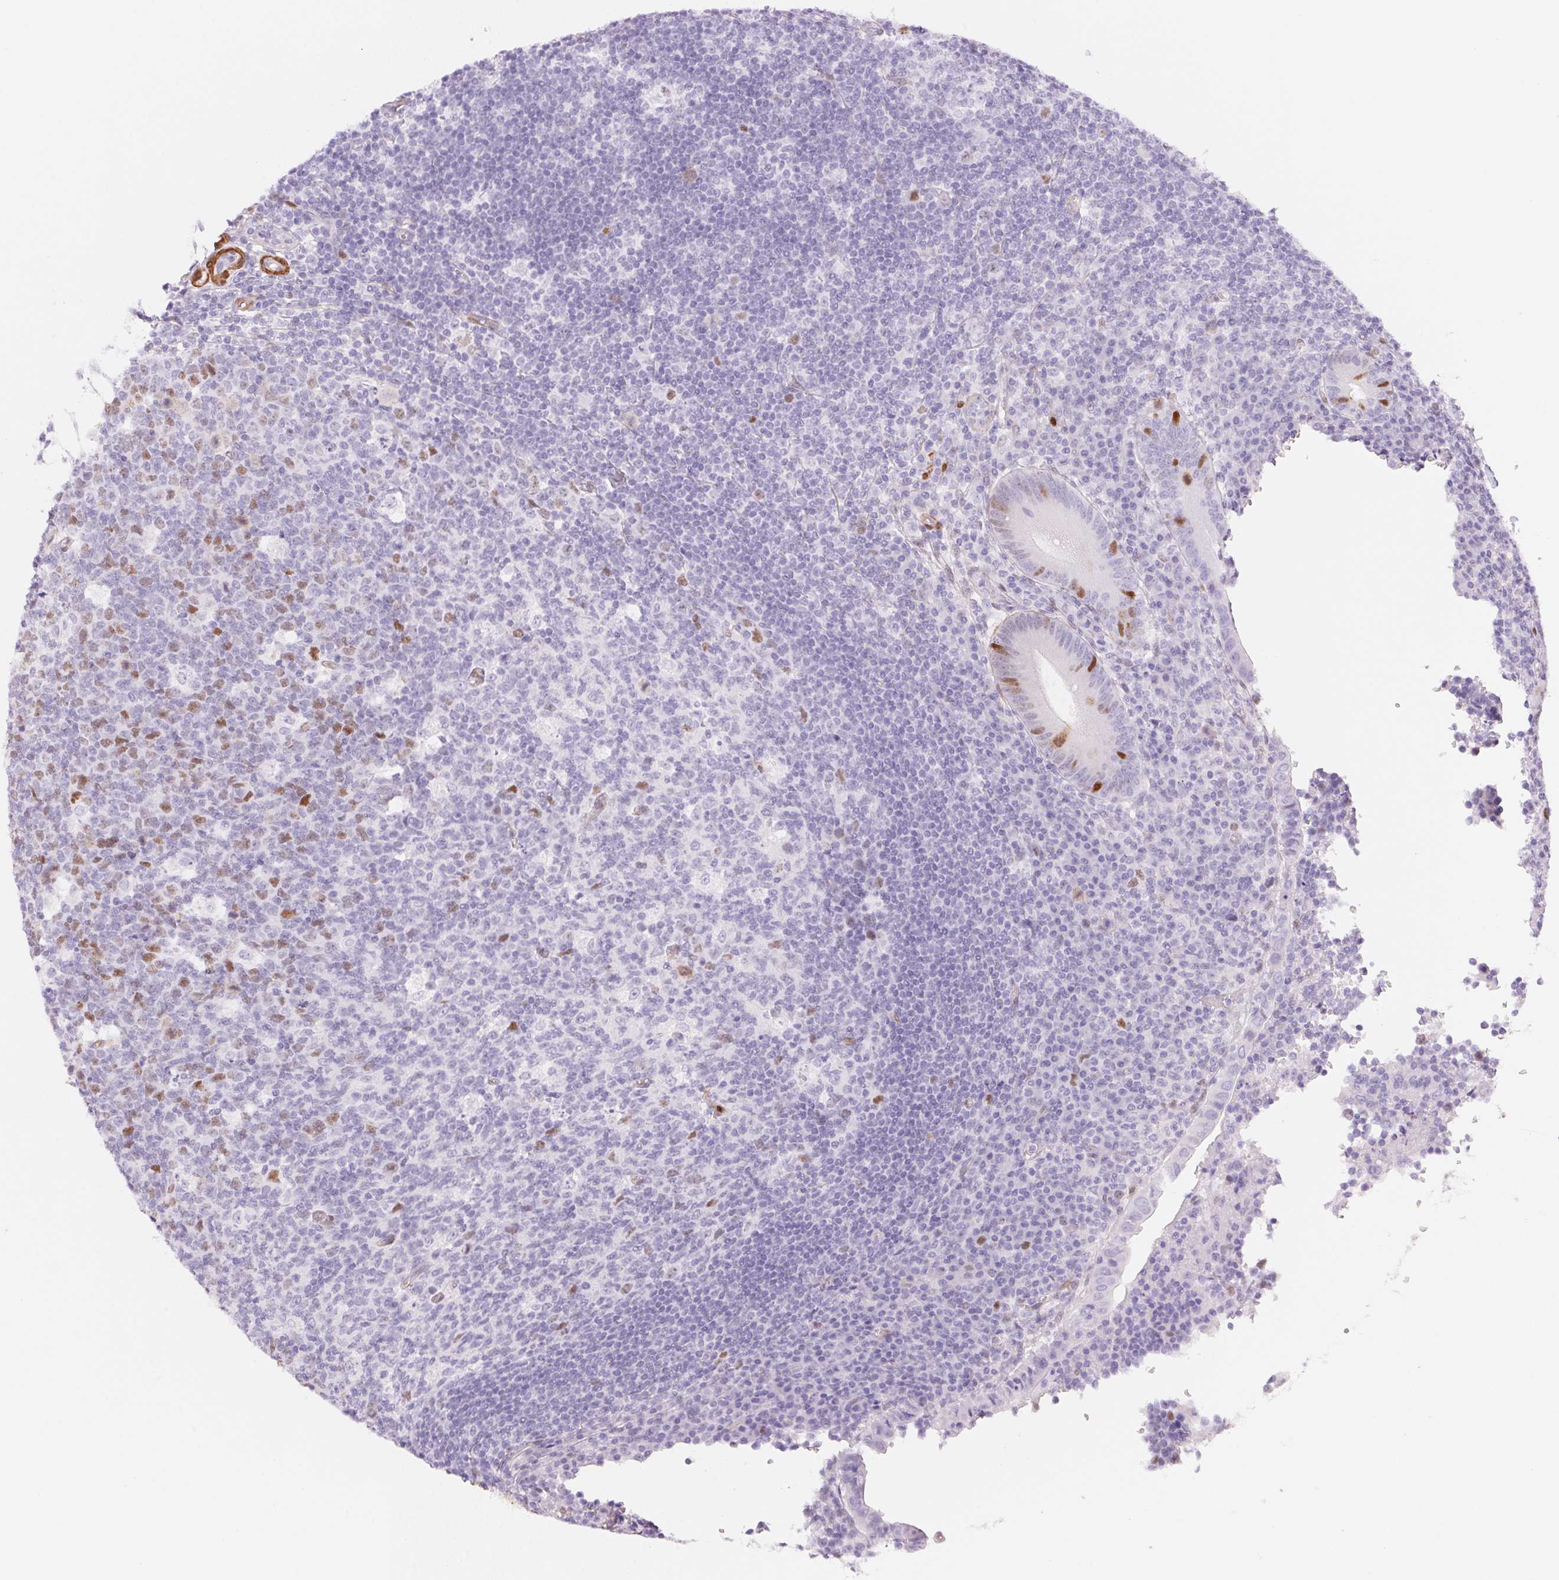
{"staining": {"intensity": "strong", "quantity": "<25%", "location": "nuclear"}, "tissue": "appendix", "cell_type": "Glandular cells", "image_type": "normal", "snomed": [{"axis": "morphology", "description": "Normal tissue, NOS"}, {"axis": "topography", "description": "Appendix"}], "caption": "Immunohistochemical staining of benign appendix reveals <25% levels of strong nuclear protein expression in about <25% of glandular cells. The protein of interest is shown in brown color, while the nuclei are stained blue.", "gene": "SMTN", "patient": {"sex": "male", "age": 18}}